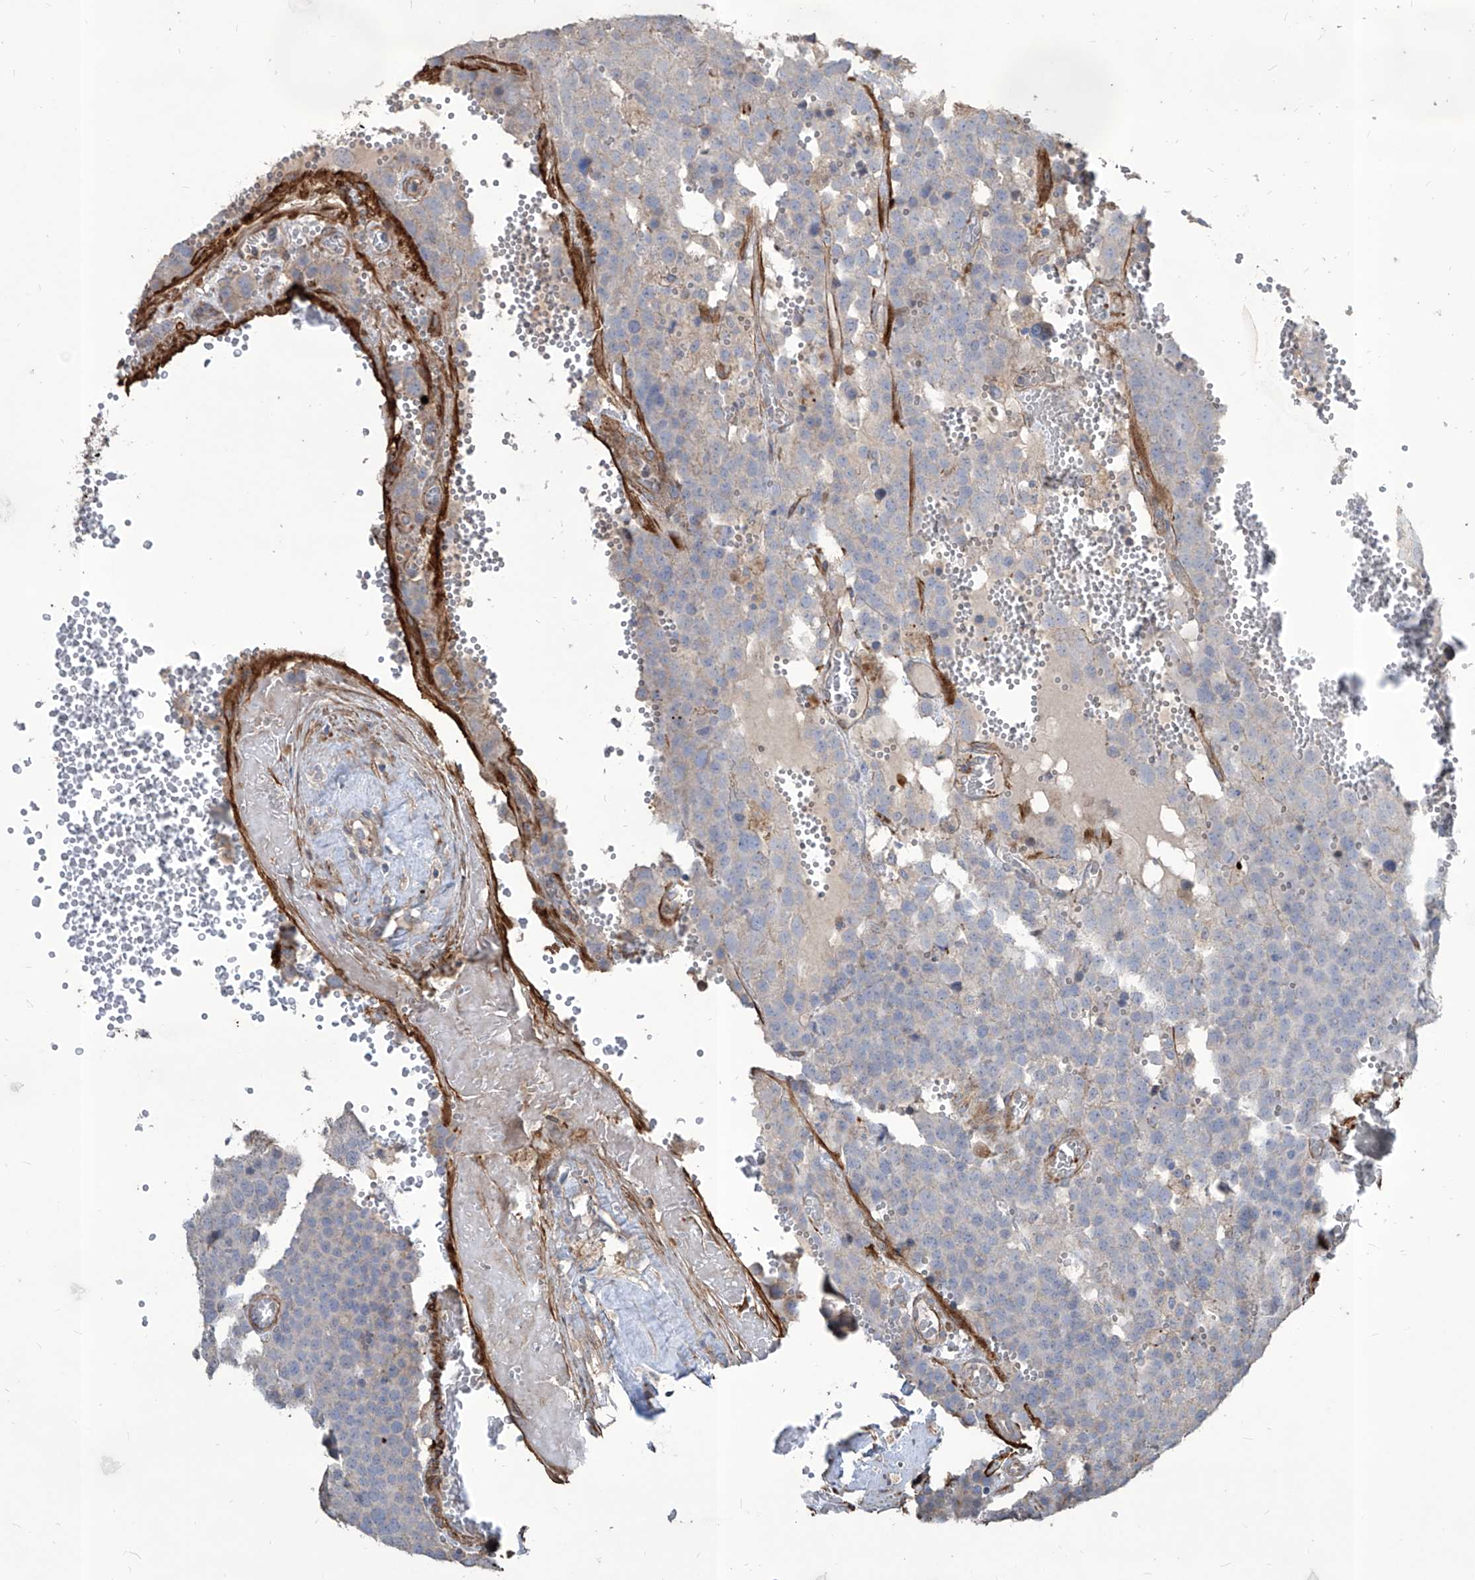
{"staining": {"intensity": "negative", "quantity": "none", "location": "none"}, "tissue": "testis cancer", "cell_type": "Tumor cells", "image_type": "cancer", "snomed": [{"axis": "morphology", "description": "Seminoma, NOS"}, {"axis": "topography", "description": "Testis"}], "caption": "High power microscopy image of an immunohistochemistry image of testis cancer (seminoma), revealing no significant expression in tumor cells. The staining is performed using DAB (3,3'-diaminobenzidine) brown chromogen with nuclei counter-stained in using hematoxylin.", "gene": "FAM83B", "patient": {"sex": "male", "age": 71}}